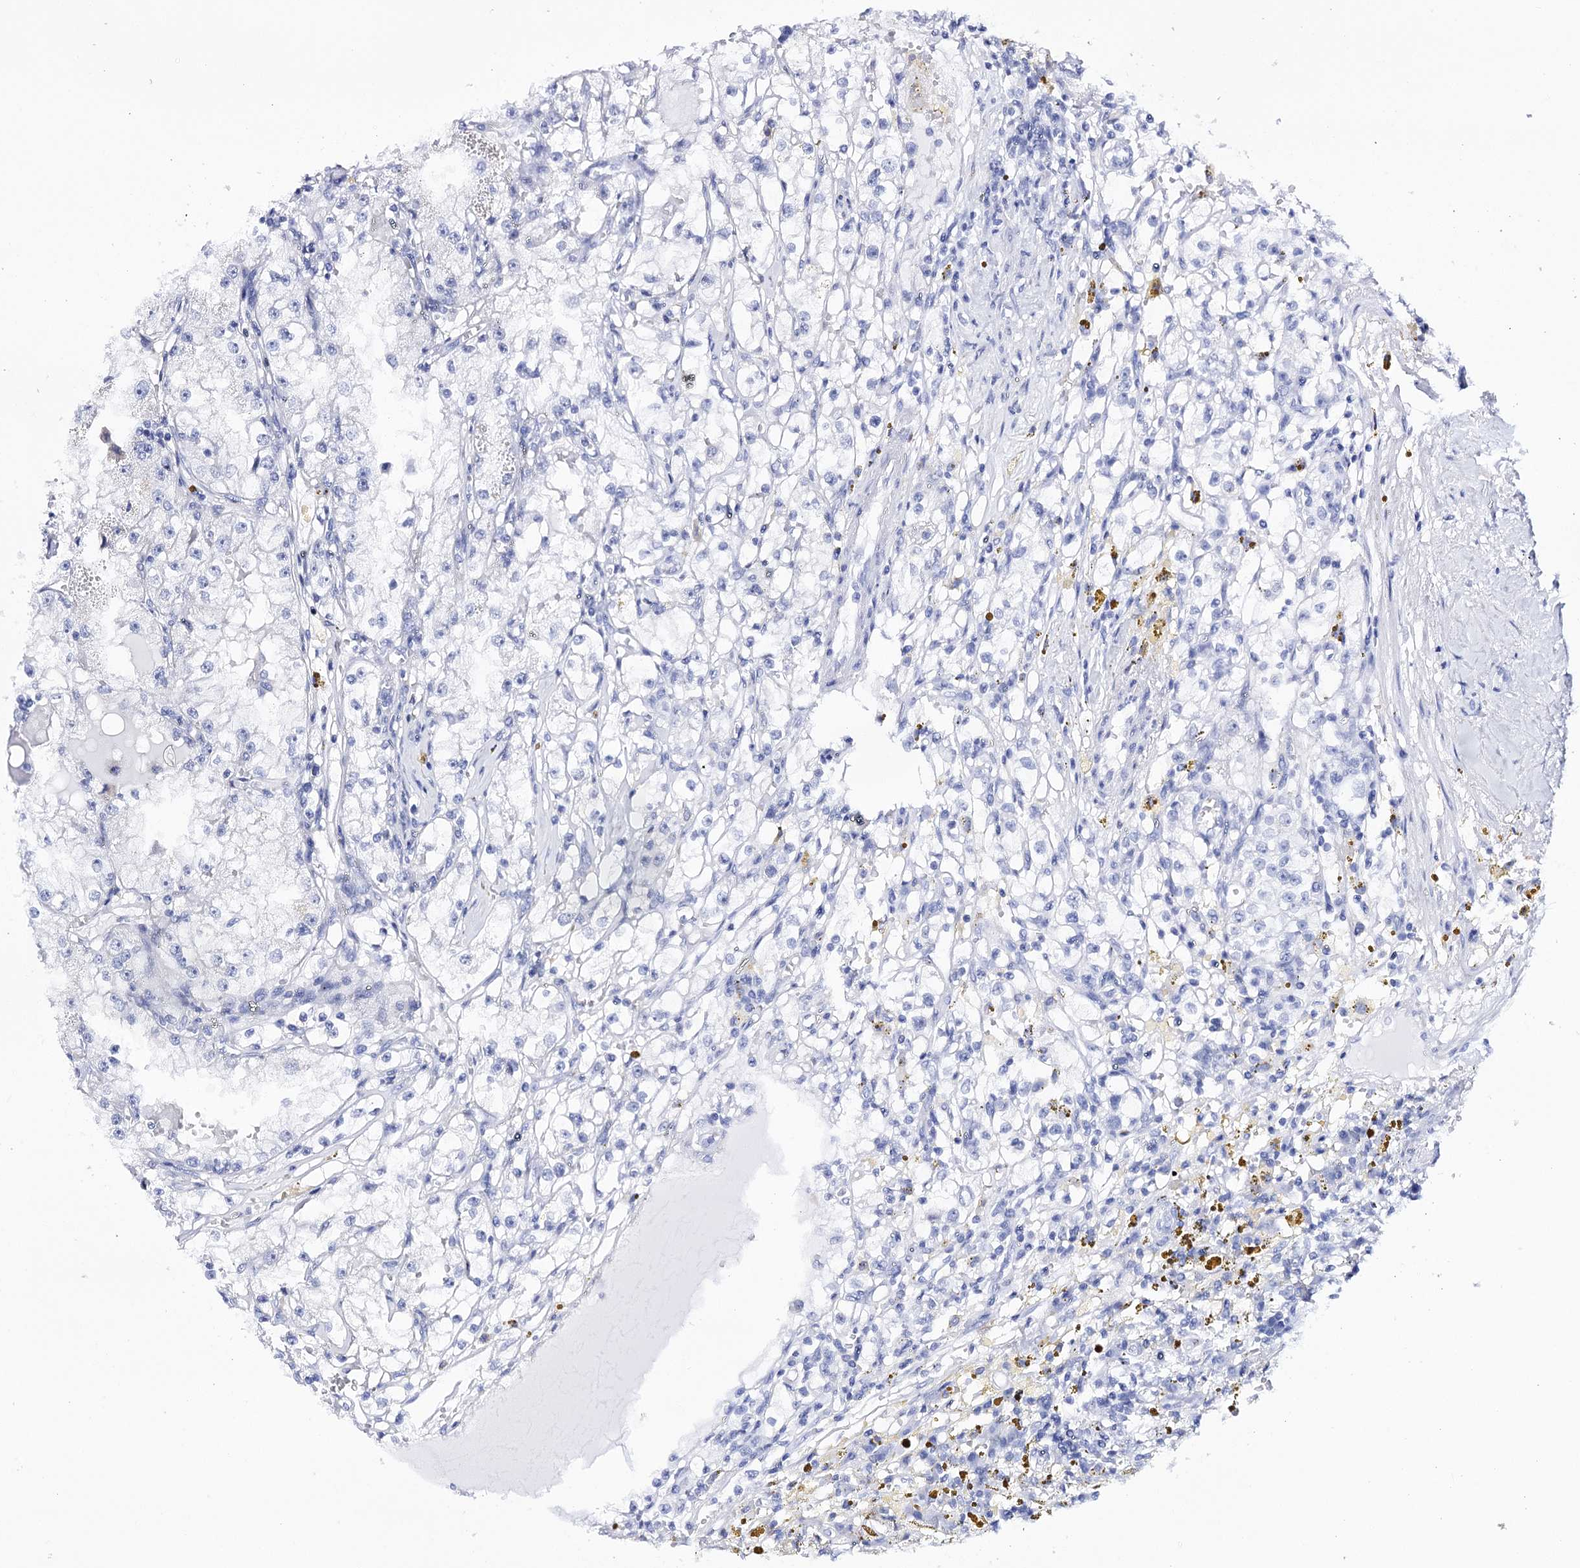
{"staining": {"intensity": "negative", "quantity": "none", "location": "none"}, "tissue": "renal cancer", "cell_type": "Tumor cells", "image_type": "cancer", "snomed": [{"axis": "morphology", "description": "Adenocarcinoma, NOS"}, {"axis": "topography", "description": "Kidney"}], "caption": "Tumor cells are negative for brown protein staining in renal adenocarcinoma.", "gene": "PCGF5", "patient": {"sex": "male", "age": 56}}